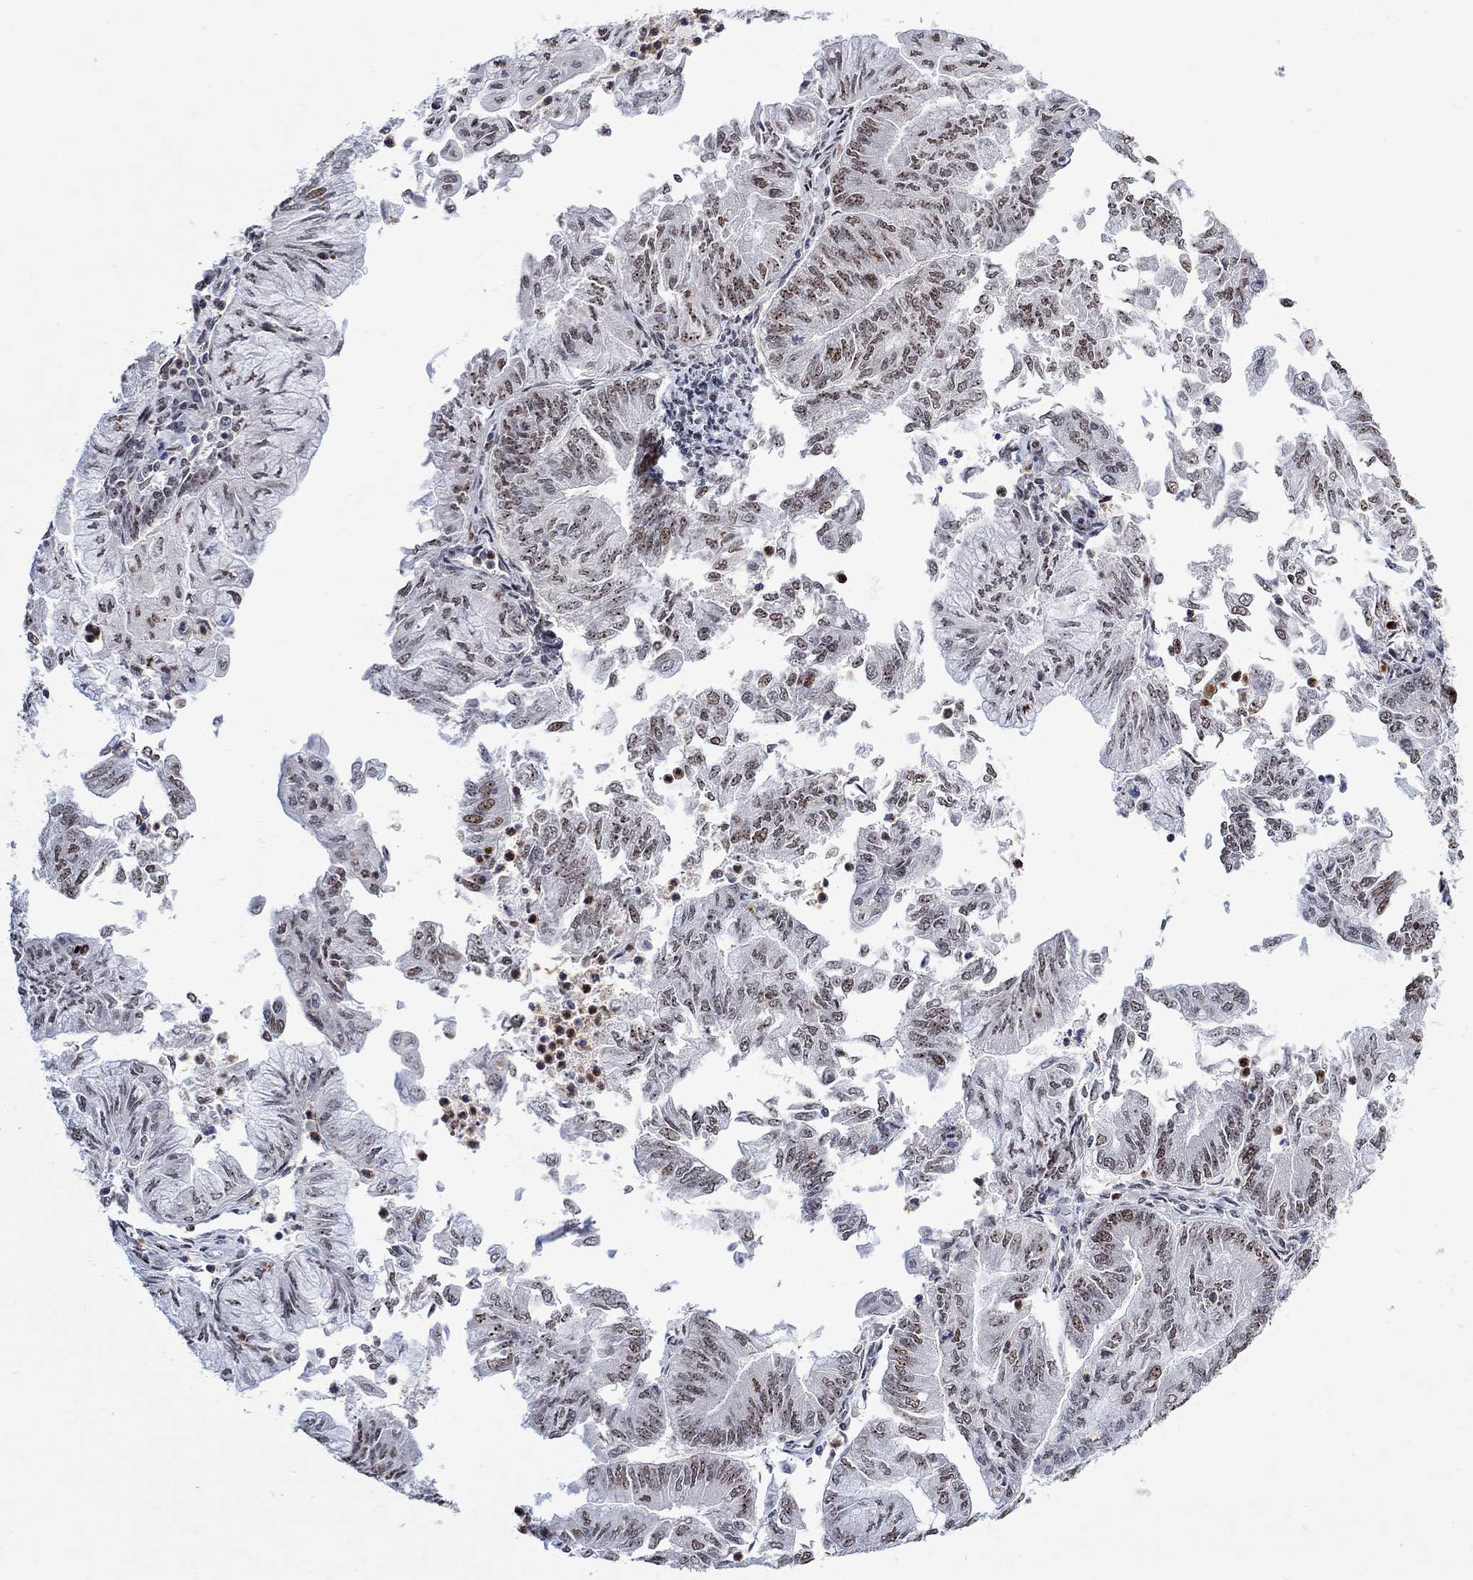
{"staining": {"intensity": "weak", "quantity": ">75%", "location": "nuclear"}, "tissue": "endometrial cancer", "cell_type": "Tumor cells", "image_type": "cancer", "snomed": [{"axis": "morphology", "description": "Adenocarcinoma, NOS"}, {"axis": "topography", "description": "Endometrium"}], "caption": "Protein positivity by immunohistochemistry displays weak nuclear positivity in approximately >75% of tumor cells in endometrial cancer.", "gene": "E4F1", "patient": {"sex": "female", "age": 59}}